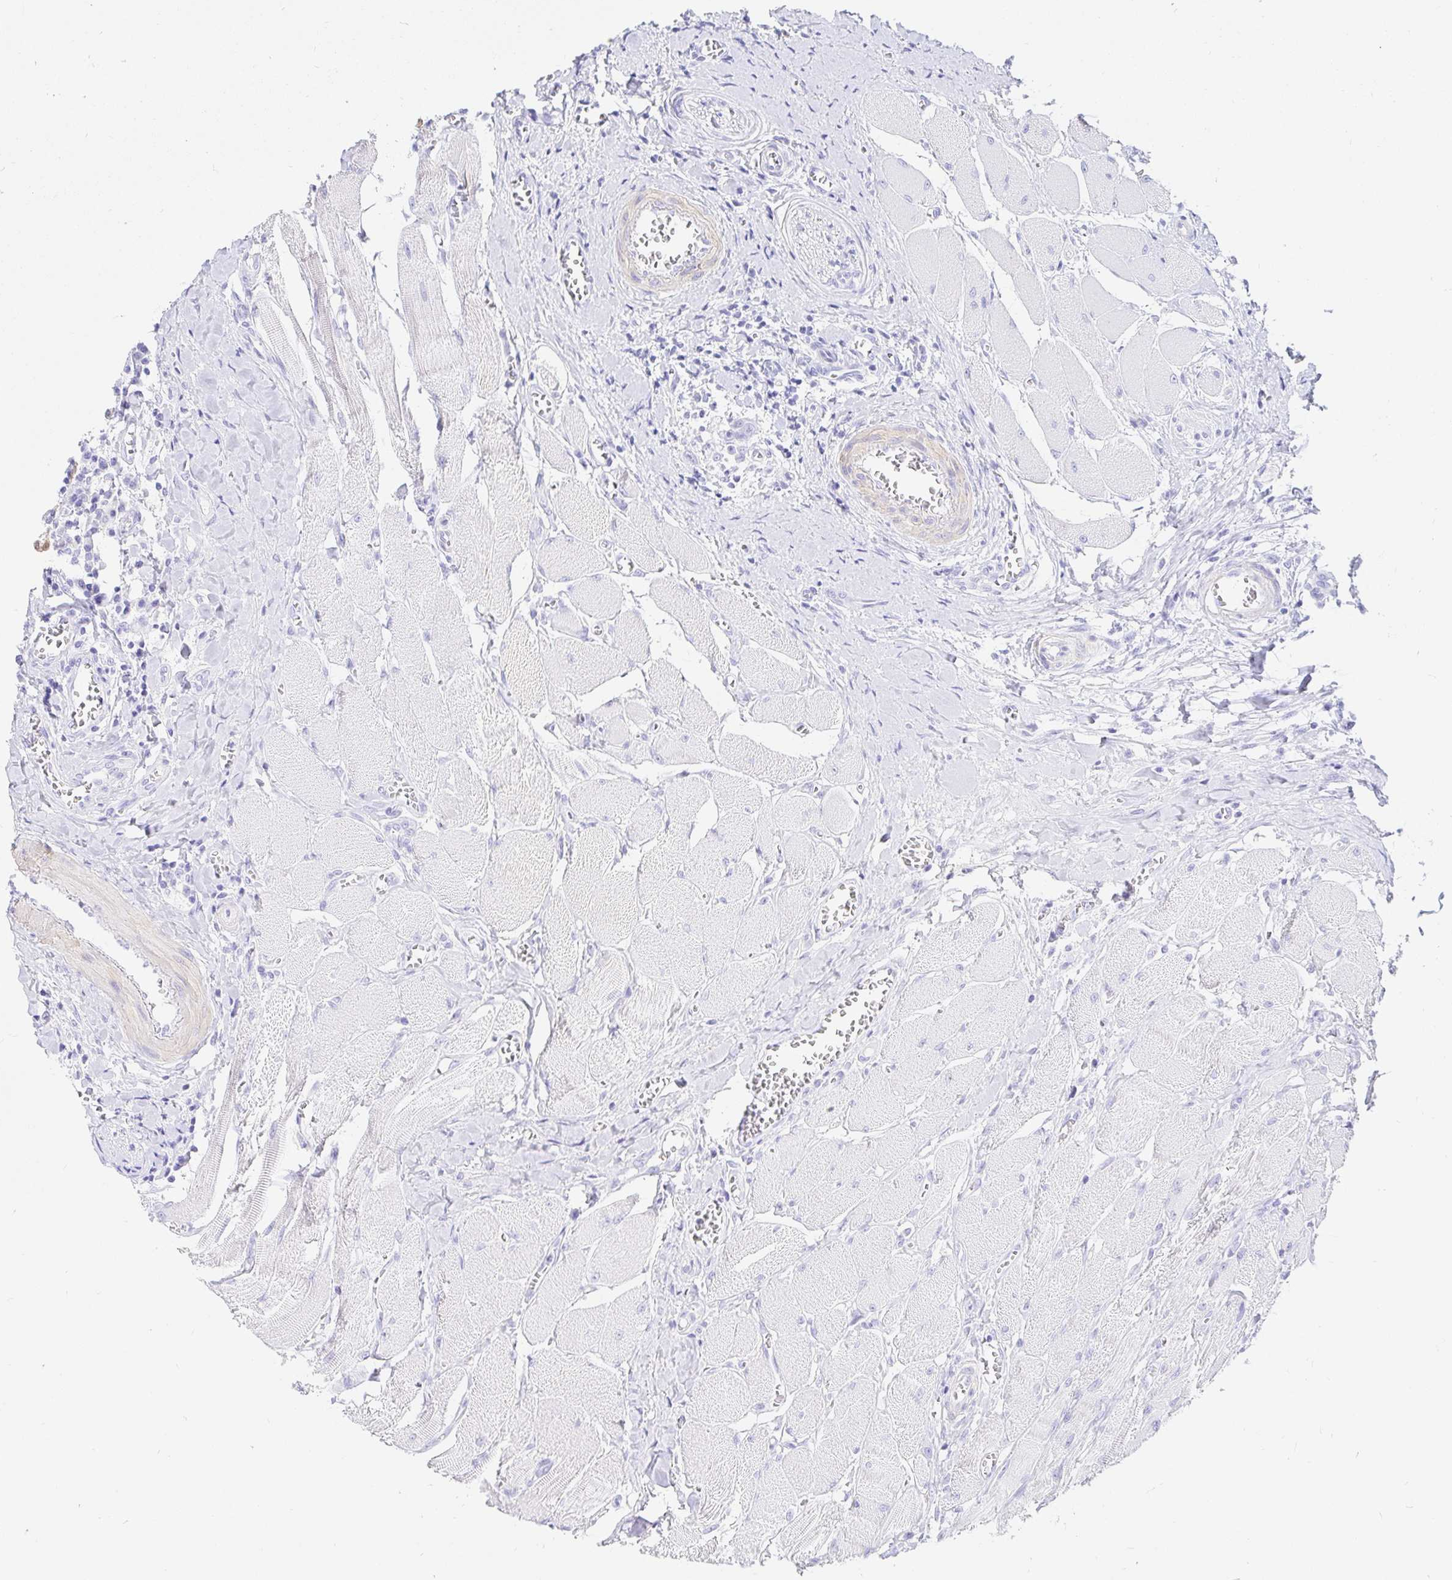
{"staining": {"intensity": "negative", "quantity": "none", "location": "none"}, "tissue": "head and neck cancer", "cell_type": "Tumor cells", "image_type": "cancer", "snomed": [{"axis": "morphology", "description": "Squamous cell carcinoma, NOS"}, {"axis": "topography", "description": "Oral tissue"}, {"axis": "topography", "description": "Head-Neck"}], "caption": "DAB immunohistochemical staining of head and neck cancer exhibits no significant expression in tumor cells.", "gene": "PPP1R1B", "patient": {"sex": "male", "age": 49}}